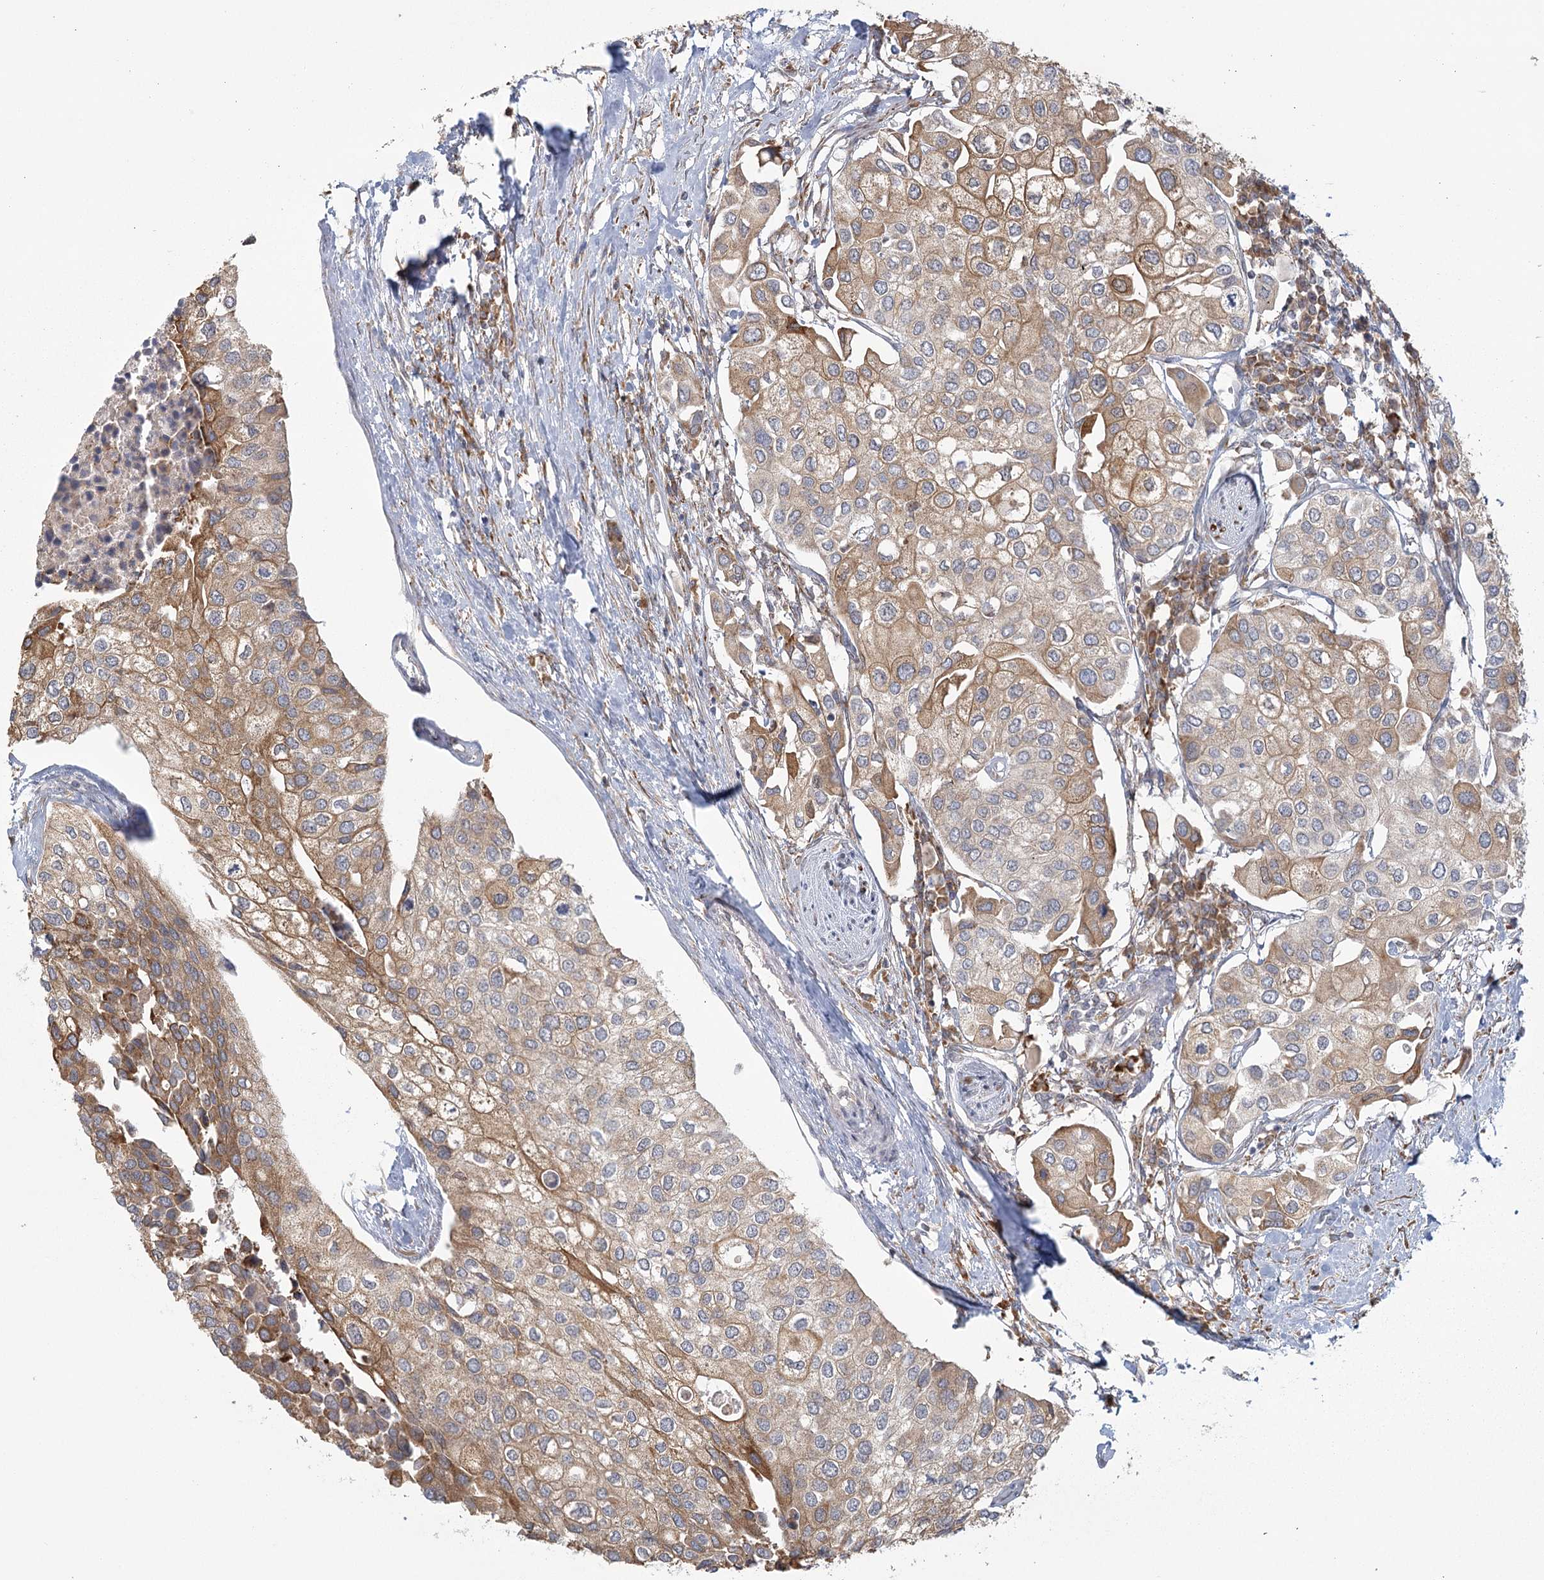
{"staining": {"intensity": "moderate", "quantity": "25%-75%", "location": "cytoplasmic/membranous"}, "tissue": "urothelial cancer", "cell_type": "Tumor cells", "image_type": "cancer", "snomed": [{"axis": "morphology", "description": "Urothelial carcinoma, High grade"}, {"axis": "topography", "description": "Urinary bladder"}], "caption": "This micrograph shows IHC staining of urothelial cancer, with medium moderate cytoplasmic/membranous positivity in approximately 25%-75% of tumor cells.", "gene": "LACTB", "patient": {"sex": "male", "age": 64}}